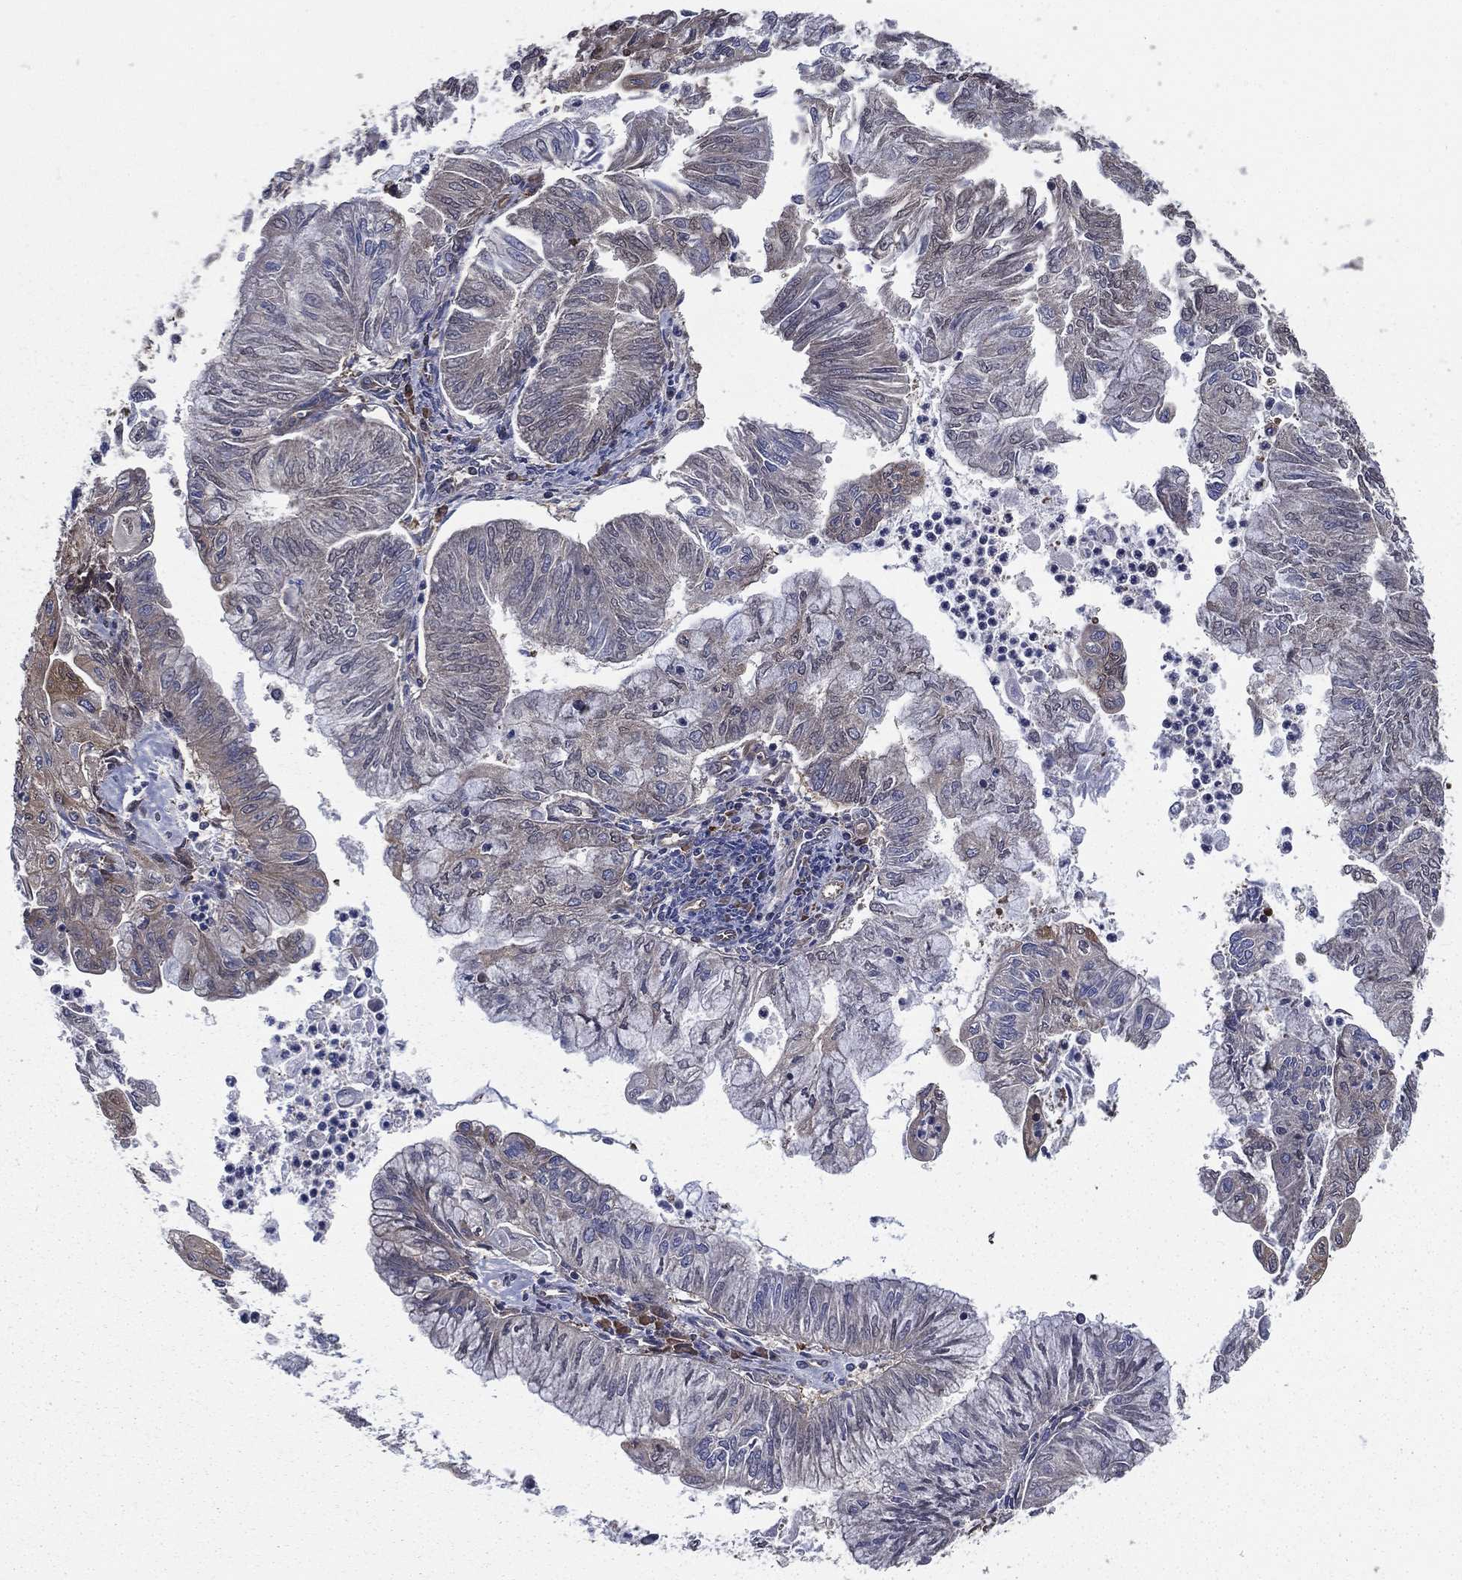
{"staining": {"intensity": "moderate", "quantity": "<25%", "location": "cytoplasmic/membranous"}, "tissue": "endometrial cancer", "cell_type": "Tumor cells", "image_type": "cancer", "snomed": [{"axis": "morphology", "description": "Adenocarcinoma, NOS"}, {"axis": "topography", "description": "Endometrium"}], "caption": "Immunohistochemistry (IHC) of human endometrial adenocarcinoma reveals low levels of moderate cytoplasmic/membranous expression in about <25% of tumor cells. (Stains: DAB (3,3'-diaminobenzidine) in brown, nuclei in blue, Microscopy: brightfield microscopy at high magnification).", "gene": "SARS1", "patient": {"sex": "female", "age": 59}}